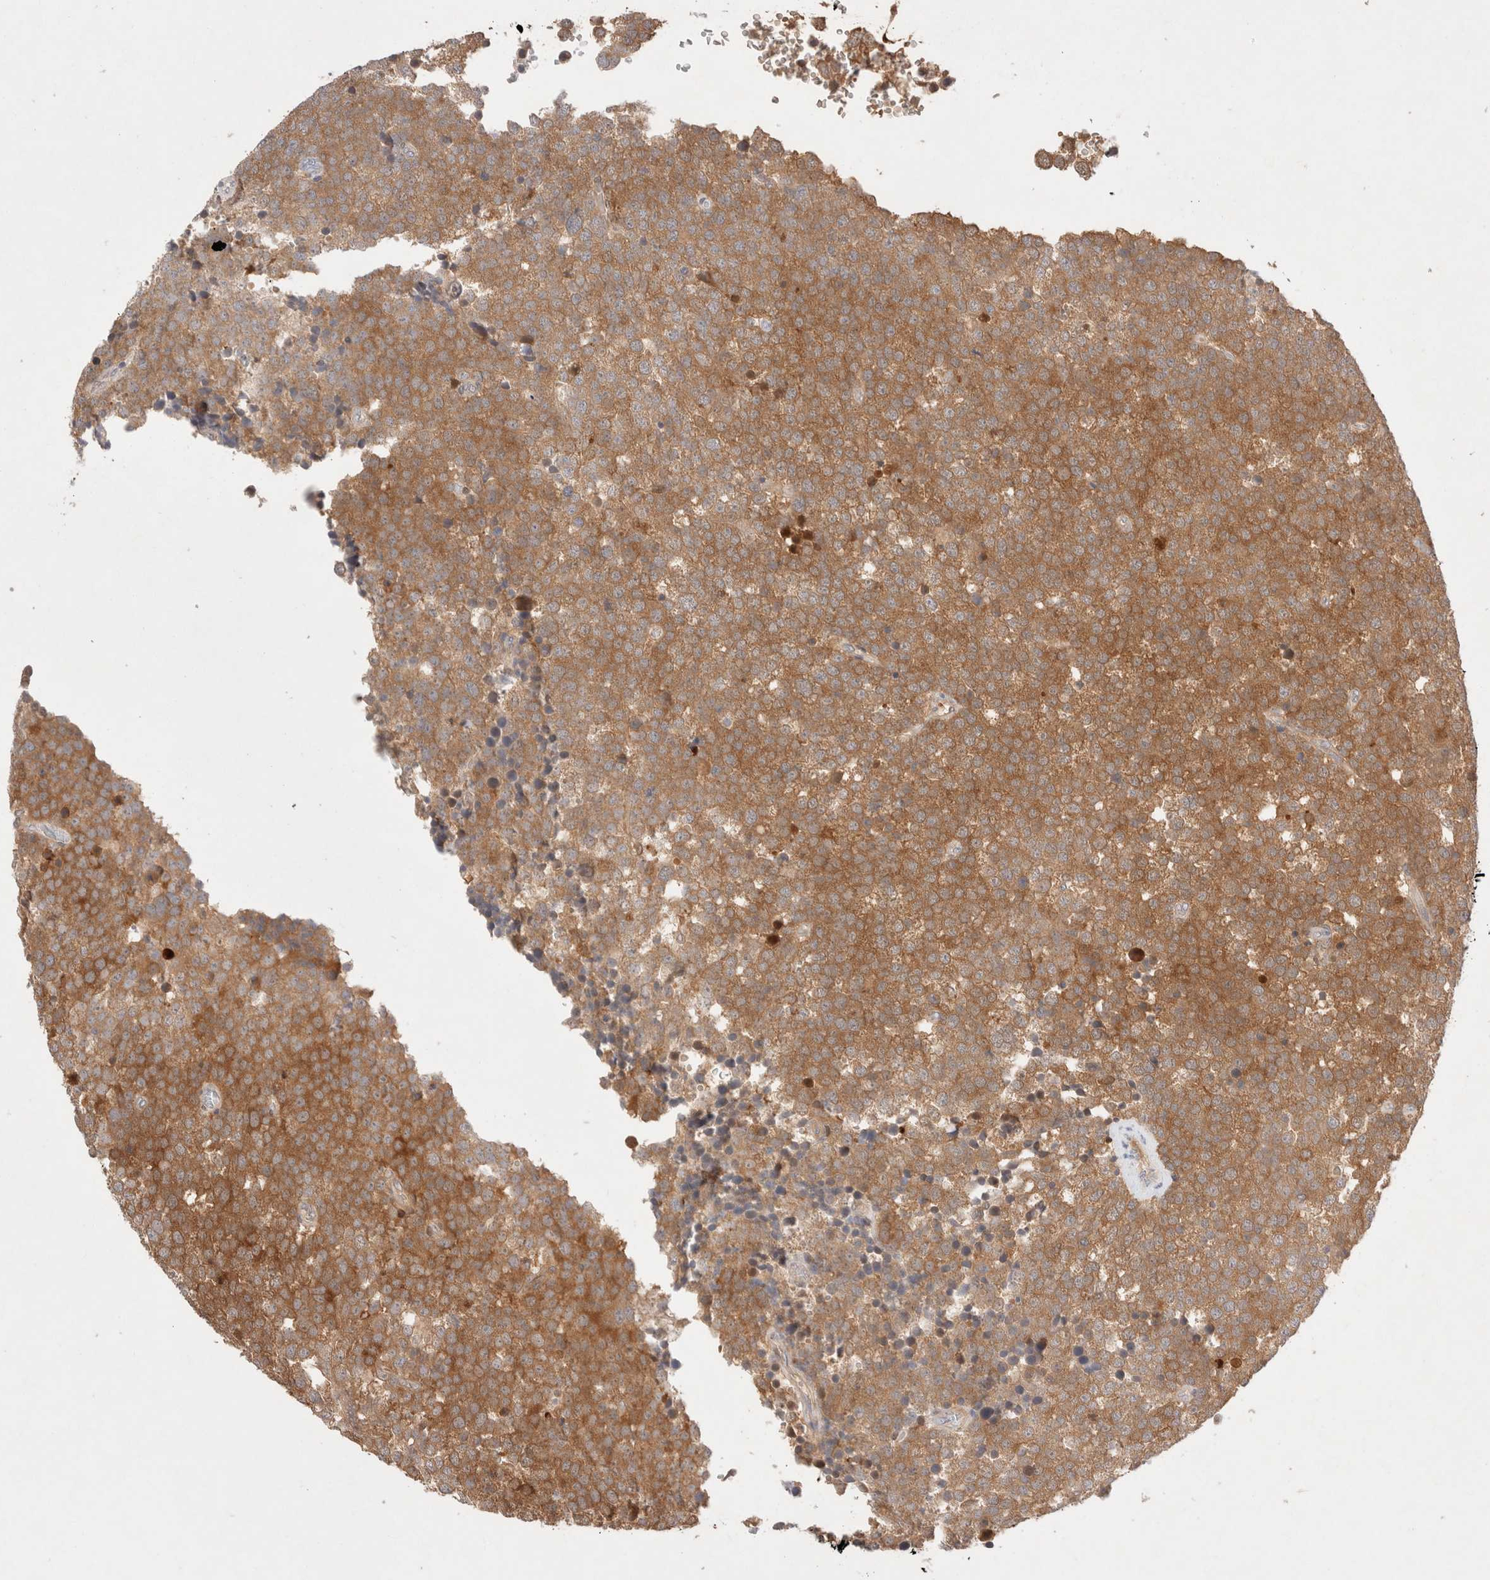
{"staining": {"intensity": "moderate", "quantity": ">75%", "location": "cytoplasmic/membranous"}, "tissue": "testis cancer", "cell_type": "Tumor cells", "image_type": "cancer", "snomed": [{"axis": "morphology", "description": "Seminoma, NOS"}, {"axis": "topography", "description": "Testis"}], "caption": "The photomicrograph reveals immunohistochemical staining of testis cancer. There is moderate cytoplasmic/membranous positivity is appreciated in approximately >75% of tumor cells.", "gene": "STARD10", "patient": {"sex": "male", "age": 71}}